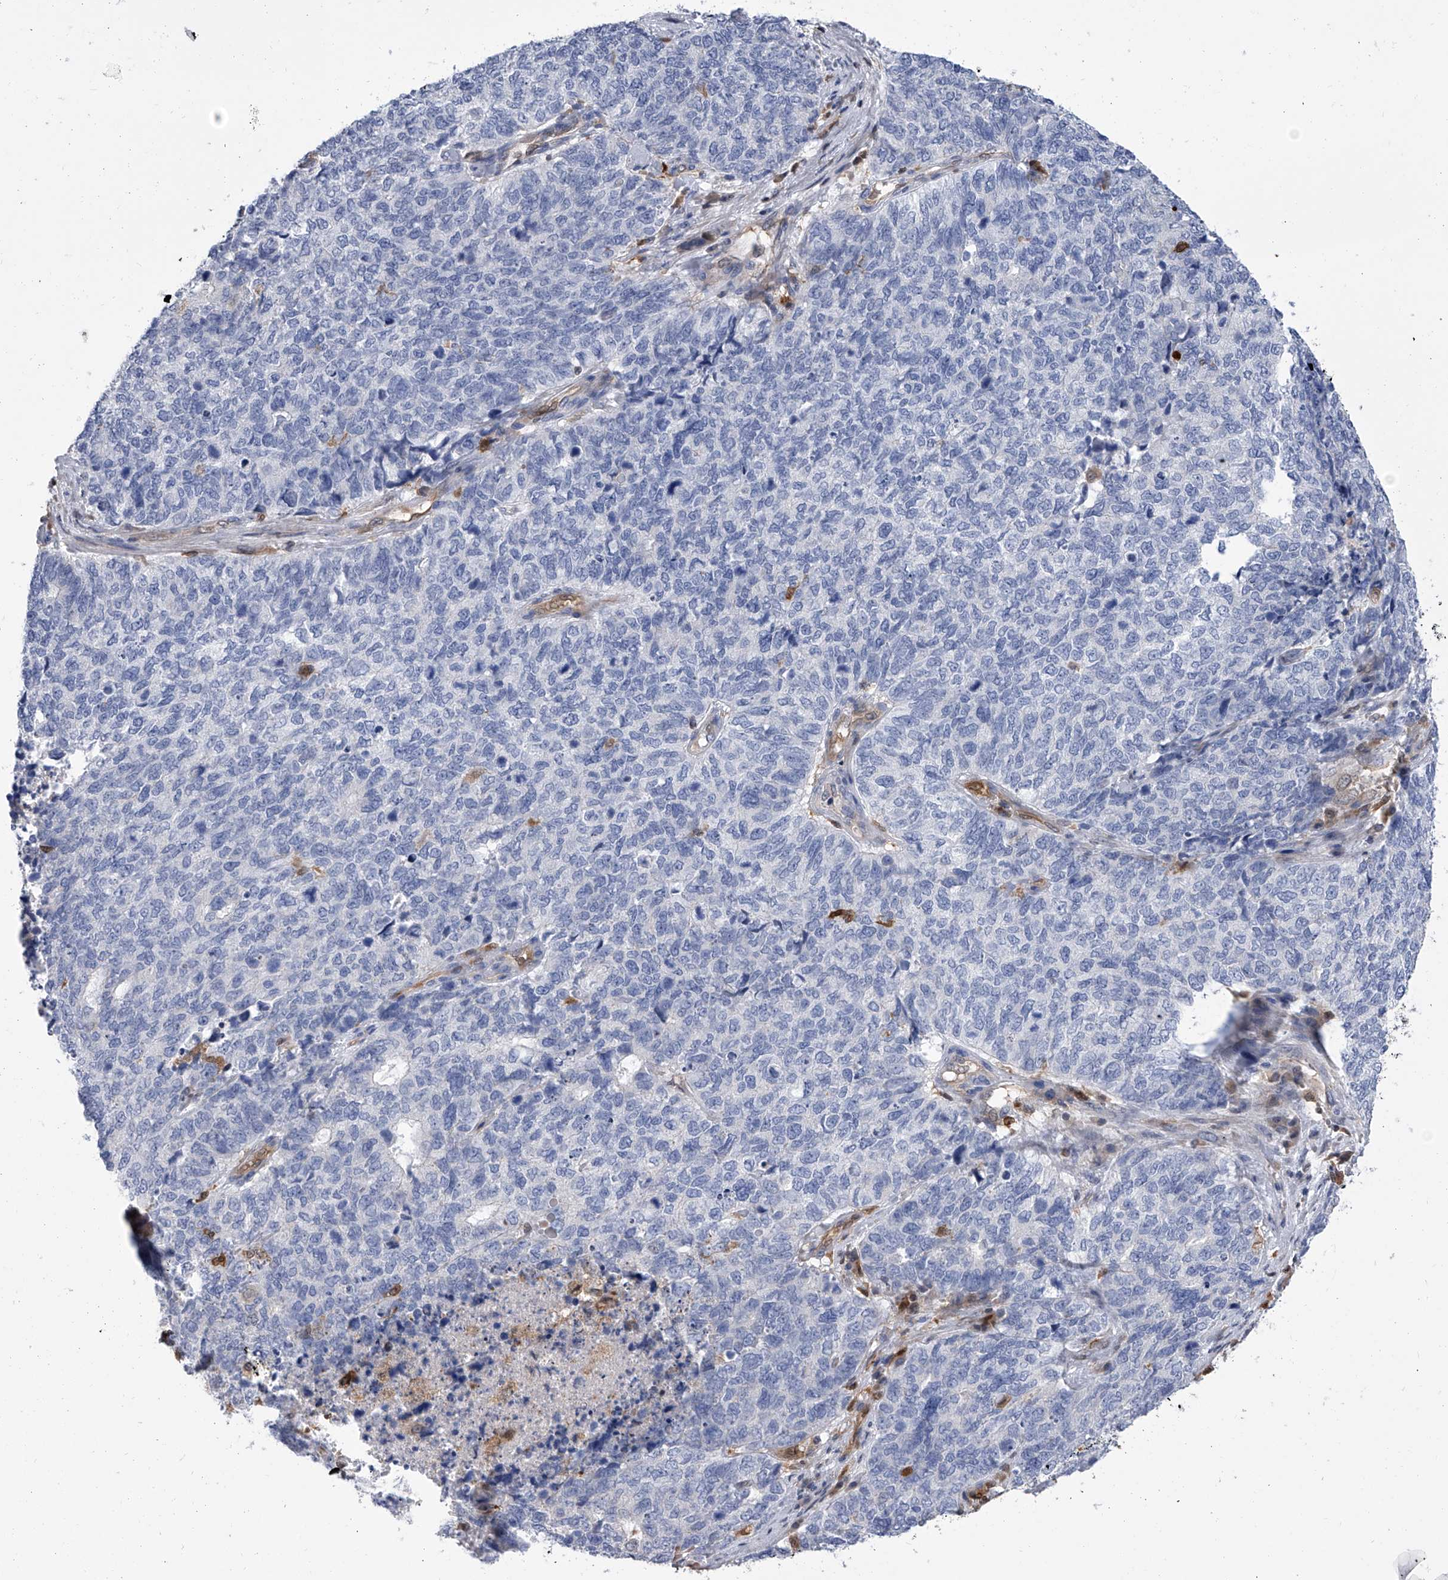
{"staining": {"intensity": "negative", "quantity": "none", "location": "none"}, "tissue": "cervical cancer", "cell_type": "Tumor cells", "image_type": "cancer", "snomed": [{"axis": "morphology", "description": "Squamous cell carcinoma, NOS"}, {"axis": "topography", "description": "Cervix"}], "caption": "This is a photomicrograph of immunohistochemistry (IHC) staining of squamous cell carcinoma (cervical), which shows no positivity in tumor cells.", "gene": "SERPINB9", "patient": {"sex": "female", "age": 63}}